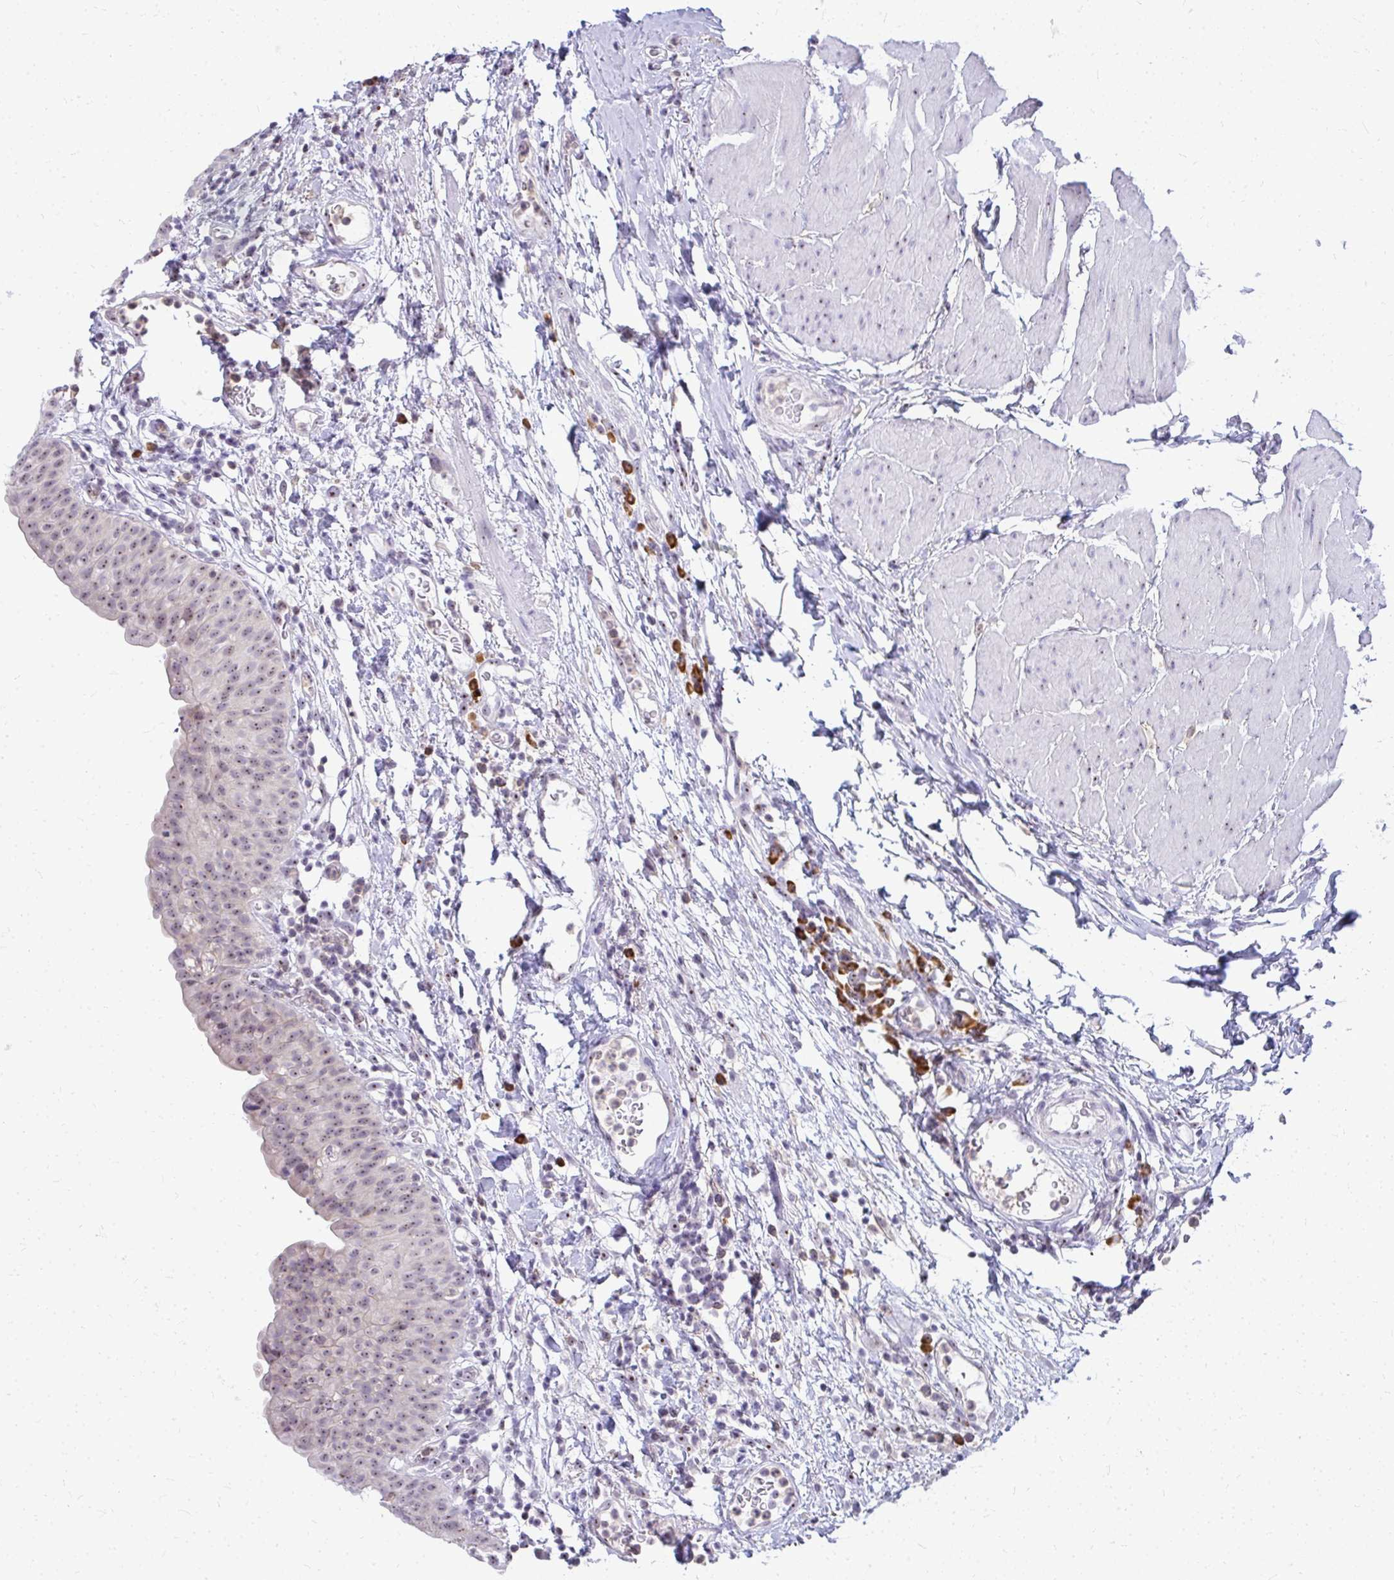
{"staining": {"intensity": "moderate", "quantity": ">75%", "location": "nuclear"}, "tissue": "urinary bladder", "cell_type": "Urothelial cells", "image_type": "normal", "snomed": [{"axis": "morphology", "description": "Normal tissue, NOS"}, {"axis": "morphology", "description": "Inflammation, NOS"}, {"axis": "topography", "description": "Urinary bladder"}], "caption": "Urothelial cells exhibit moderate nuclear expression in approximately >75% of cells in unremarkable urinary bladder. (brown staining indicates protein expression, while blue staining denotes nuclei).", "gene": "FAM9A", "patient": {"sex": "male", "age": 57}}